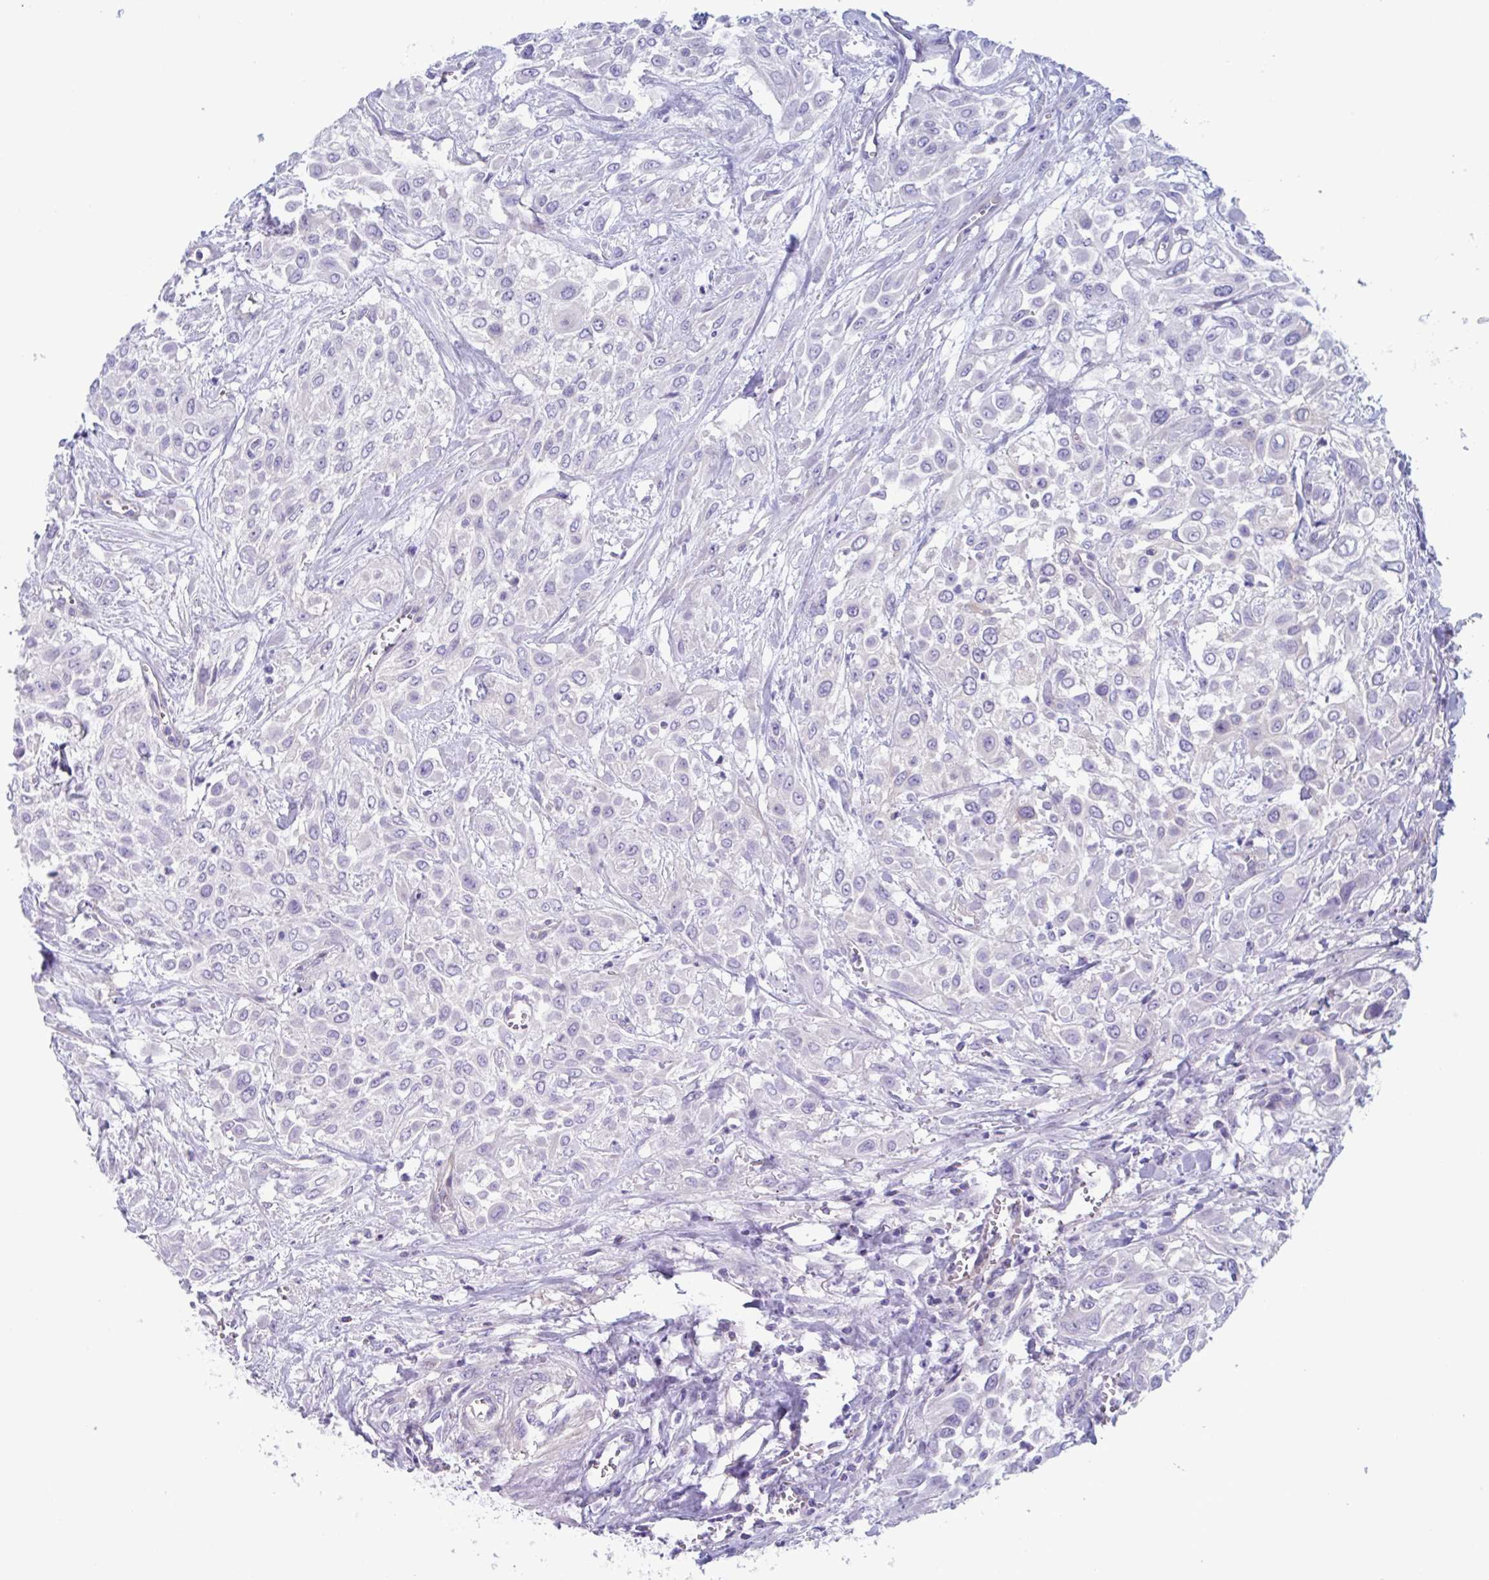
{"staining": {"intensity": "negative", "quantity": "none", "location": "none"}, "tissue": "urothelial cancer", "cell_type": "Tumor cells", "image_type": "cancer", "snomed": [{"axis": "morphology", "description": "Urothelial carcinoma, High grade"}, {"axis": "topography", "description": "Urinary bladder"}], "caption": "Immunohistochemistry of urothelial carcinoma (high-grade) shows no positivity in tumor cells.", "gene": "LPIN3", "patient": {"sex": "male", "age": 57}}